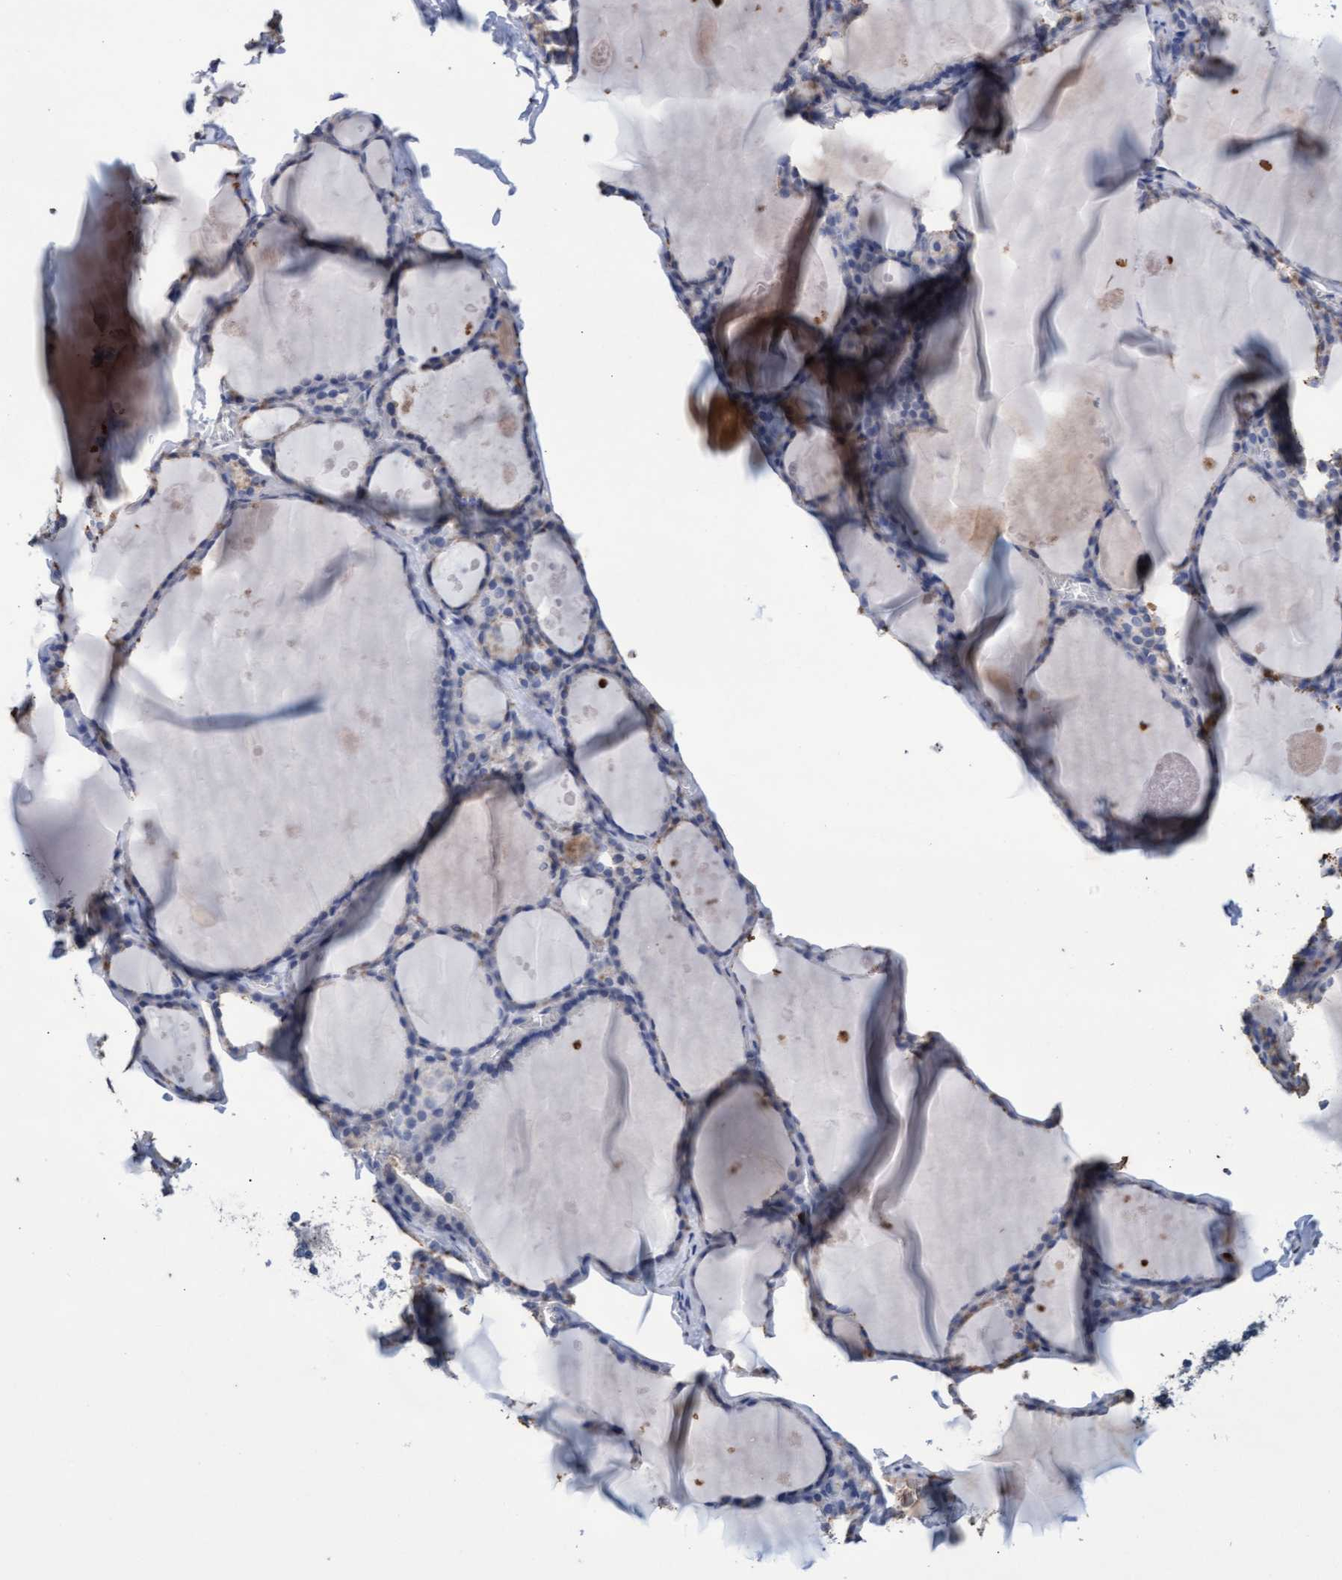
{"staining": {"intensity": "weak", "quantity": "<25%", "location": "cytoplasmic/membranous"}, "tissue": "thyroid gland", "cell_type": "Glandular cells", "image_type": "normal", "snomed": [{"axis": "morphology", "description": "Normal tissue, NOS"}, {"axis": "topography", "description": "Thyroid gland"}], "caption": "The histopathology image exhibits no significant staining in glandular cells of thyroid gland.", "gene": "GPR39", "patient": {"sex": "male", "age": 56}}